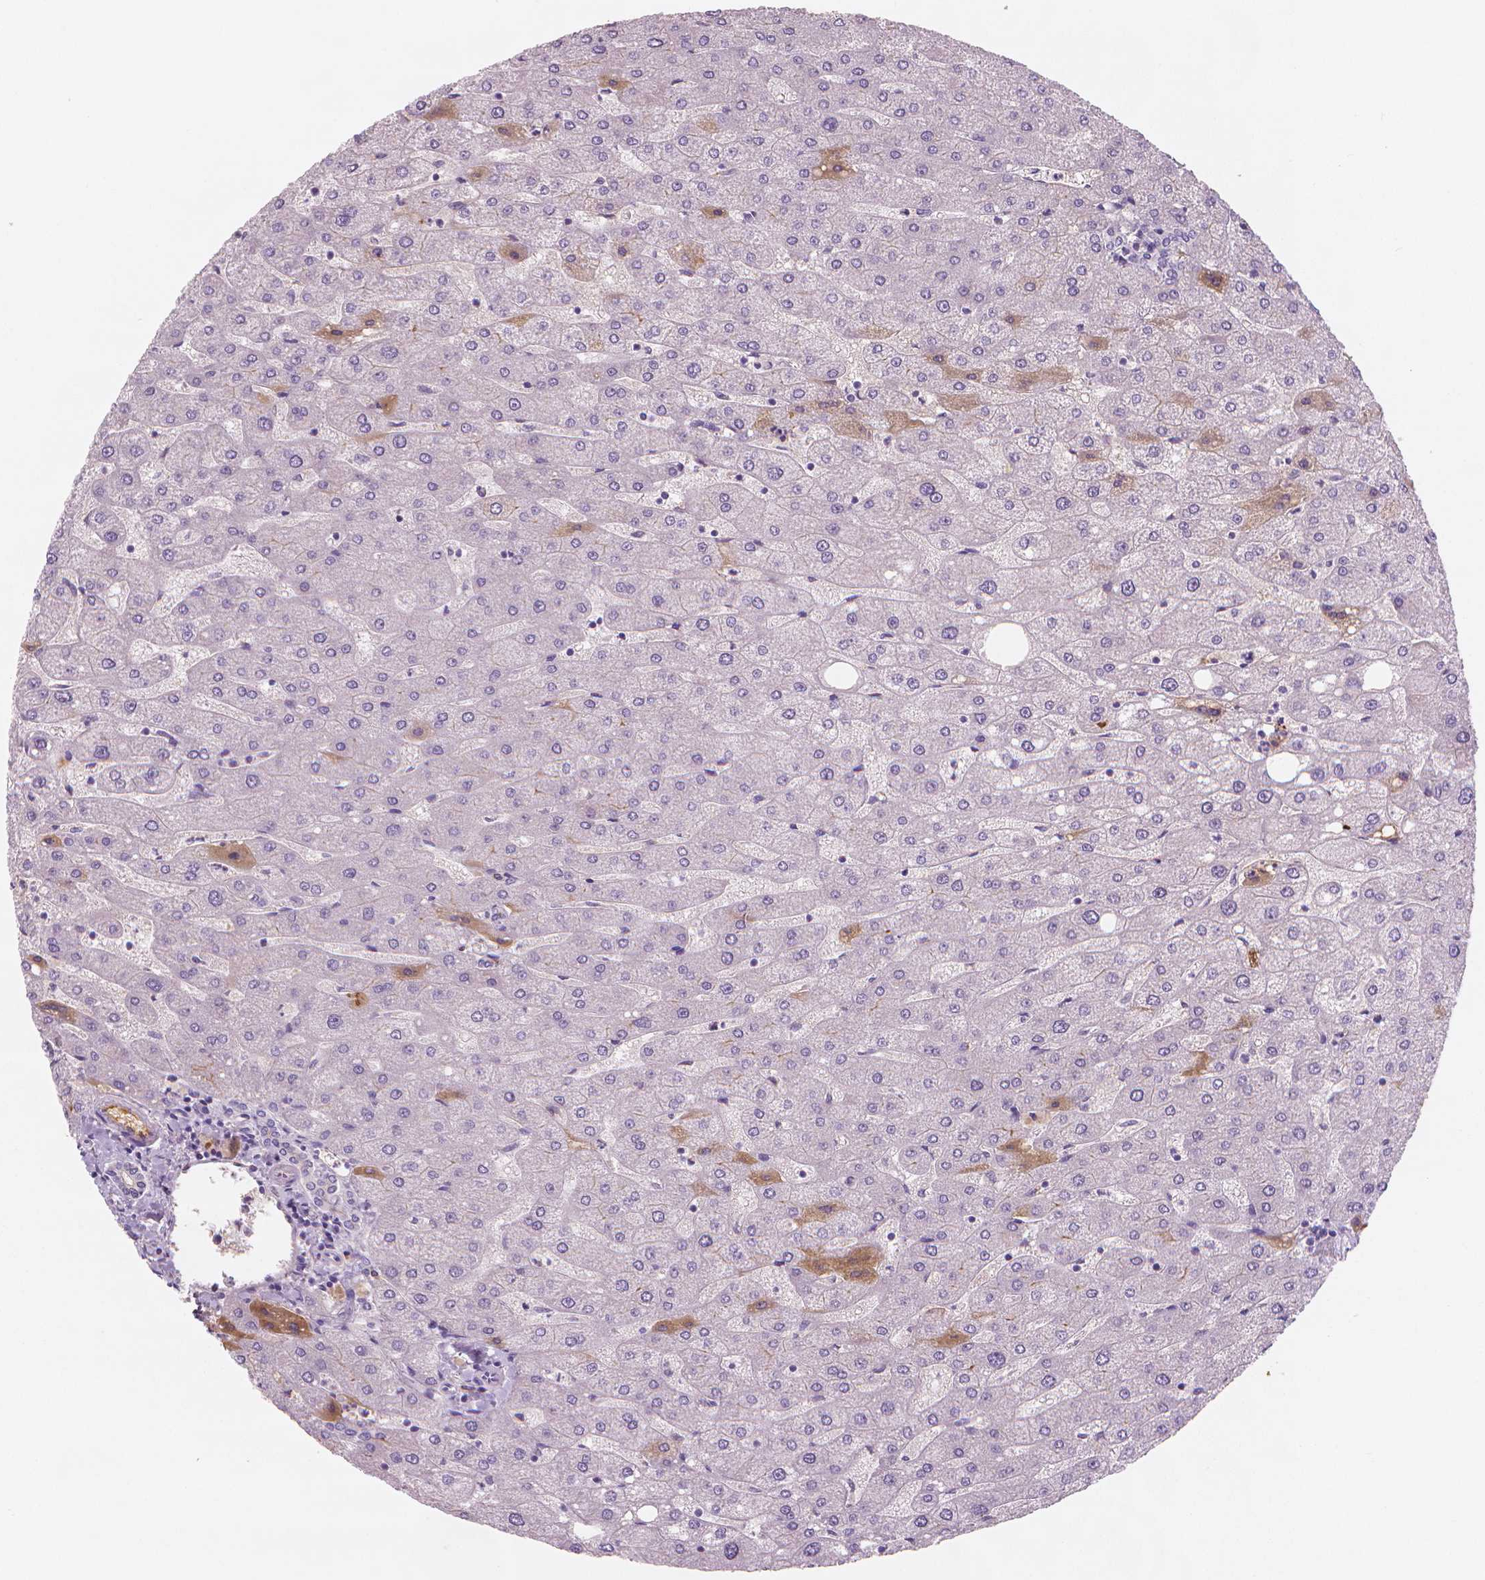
{"staining": {"intensity": "negative", "quantity": "none", "location": "none"}, "tissue": "liver", "cell_type": "Cholangiocytes", "image_type": "normal", "snomed": [{"axis": "morphology", "description": "Normal tissue, NOS"}, {"axis": "topography", "description": "Liver"}], "caption": "Immunohistochemistry (IHC) micrograph of normal human liver stained for a protein (brown), which shows no expression in cholangiocytes.", "gene": "APOA4", "patient": {"sex": "male", "age": 67}}